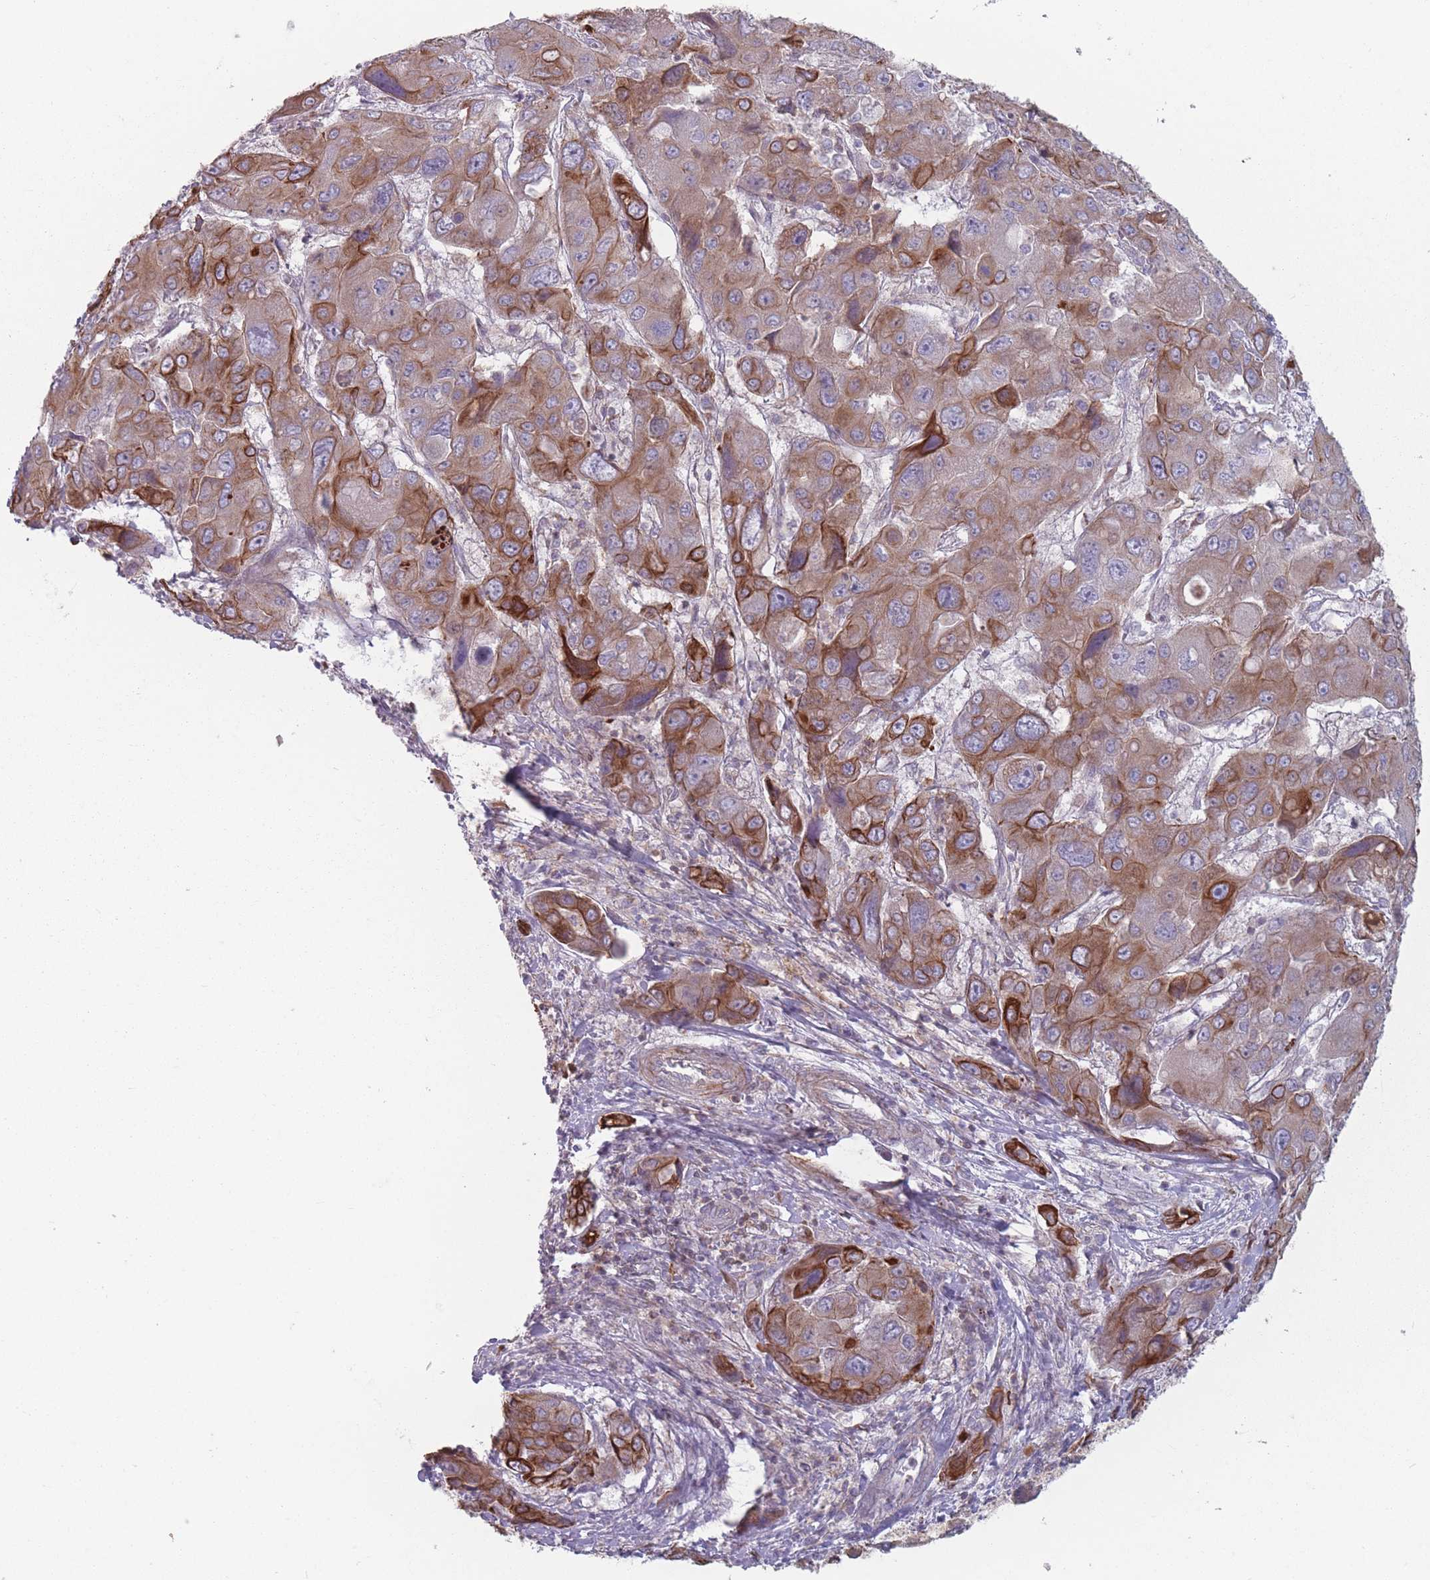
{"staining": {"intensity": "strong", "quantity": "25%-75%", "location": "cytoplasmic/membranous"}, "tissue": "liver cancer", "cell_type": "Tumor cells", "image_type": "cancer", "snomed": [{"axis": "morphology", "description": "Cholangiocarcinoma"}, {"axis": "topography", "description": "Liver"}], "caption": "Cholangiocarcinoma (liver) stained for a protein (brown) reveals strong cytoplasmic/membranous positive positivity in about 25%-75% of tumor cells.", "gene": "HSBP1L1", "patient": {"sex": "male", "age": 67}}